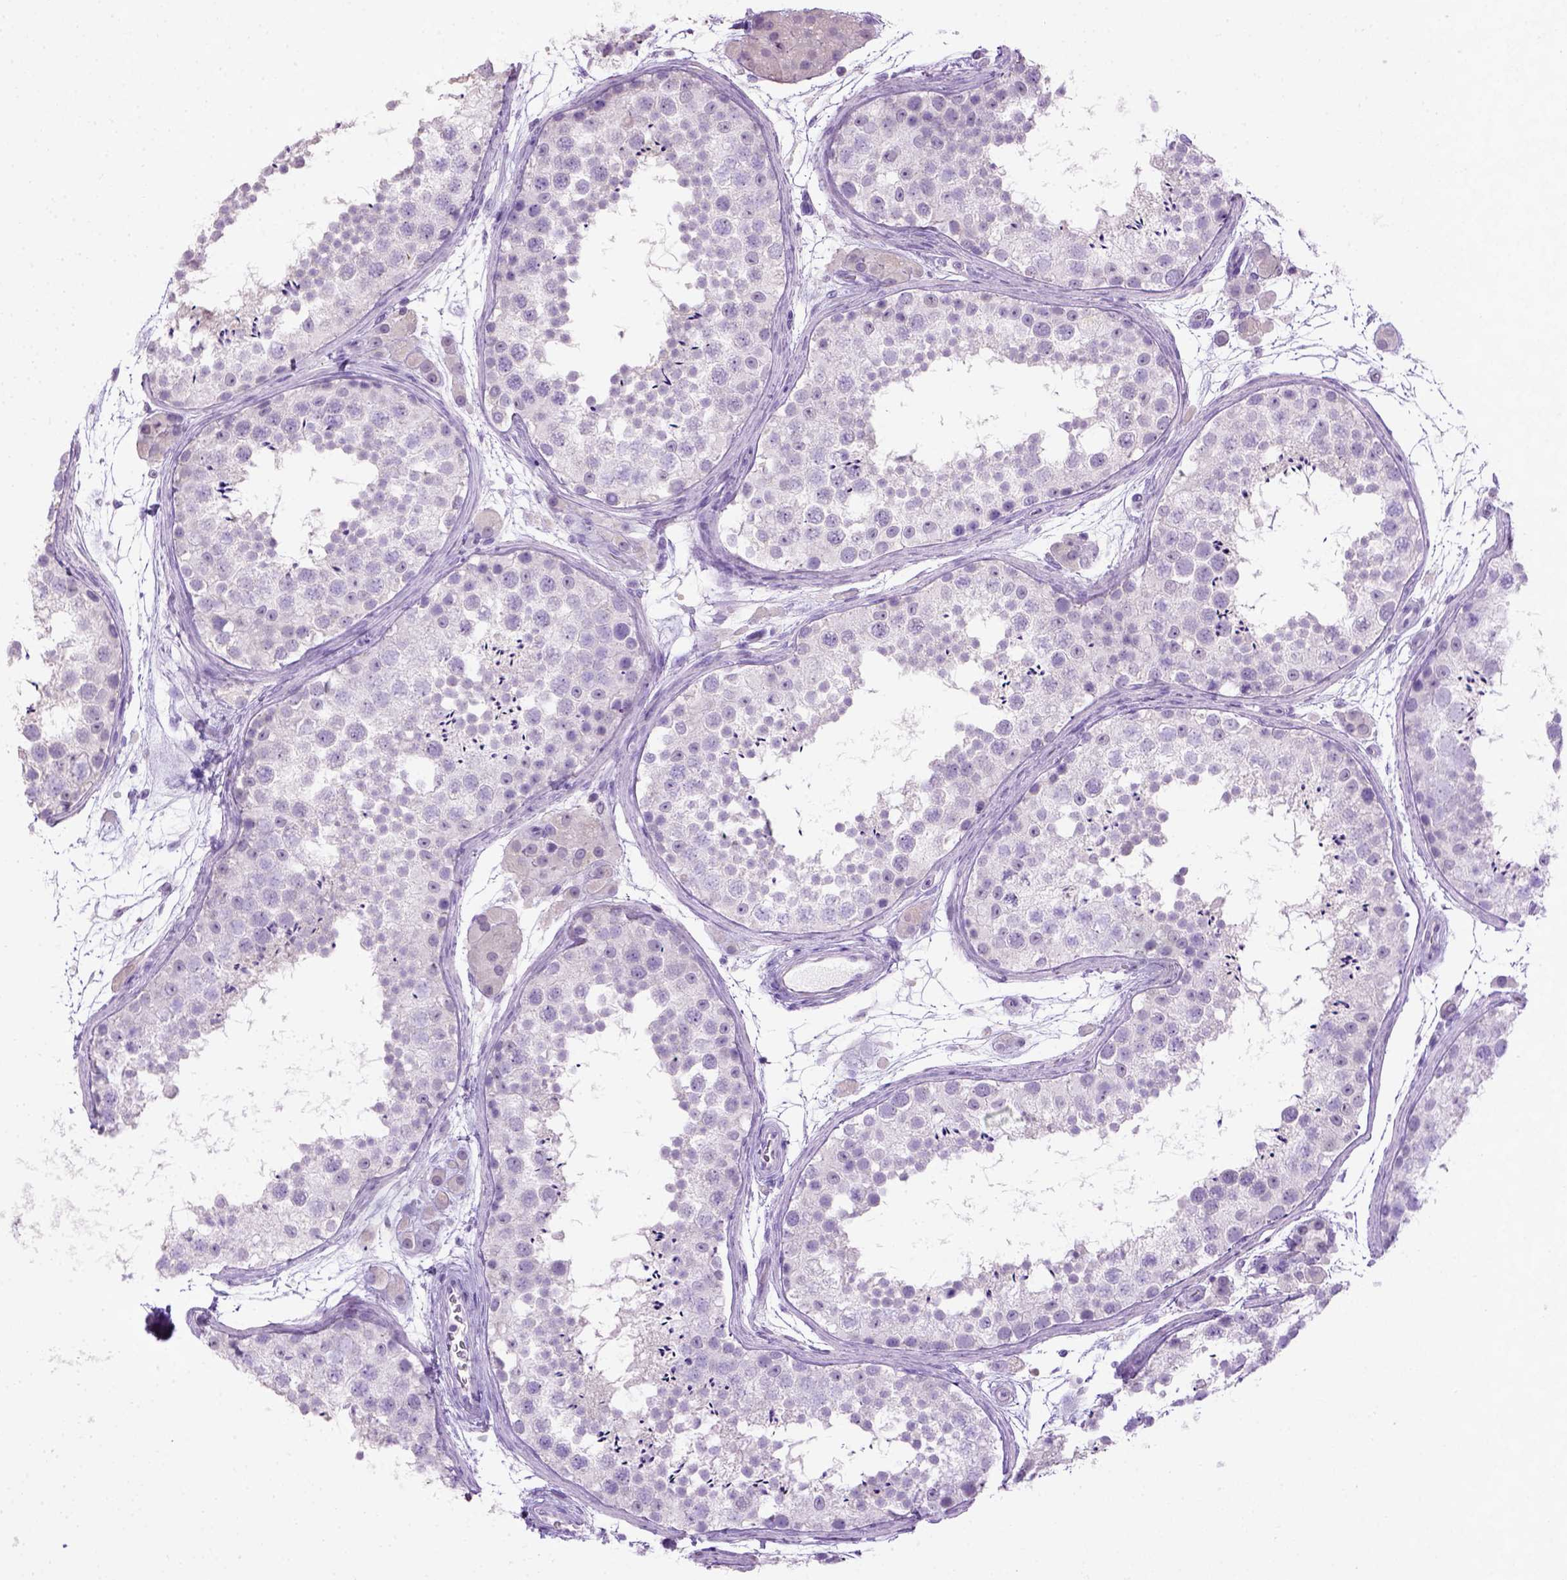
{"staining": {"intensity": "negative", "quantity": "none", "location": "none"}, "tissue": "testis", "cell_type": "Cells in seminiferous ducts", "image_type": "normal", "snomed": [{"axis": "morphology", "description": "Normal tissue, NOS"}, {"axis": "topography", "description": "Testis"}], "caption": "This image is of normal testis stained with IHC to label a protein in brown with the nuclei are counter-stained blue. There is no staining in cells in seminiferous ducts. (DAB (3,3'-diaminobenzidine) immunohistochemistry (IHC) with hematoxylin counter stain).", "gene": "CYP24A1", "patient": {"sex": "male", "age": 41}}